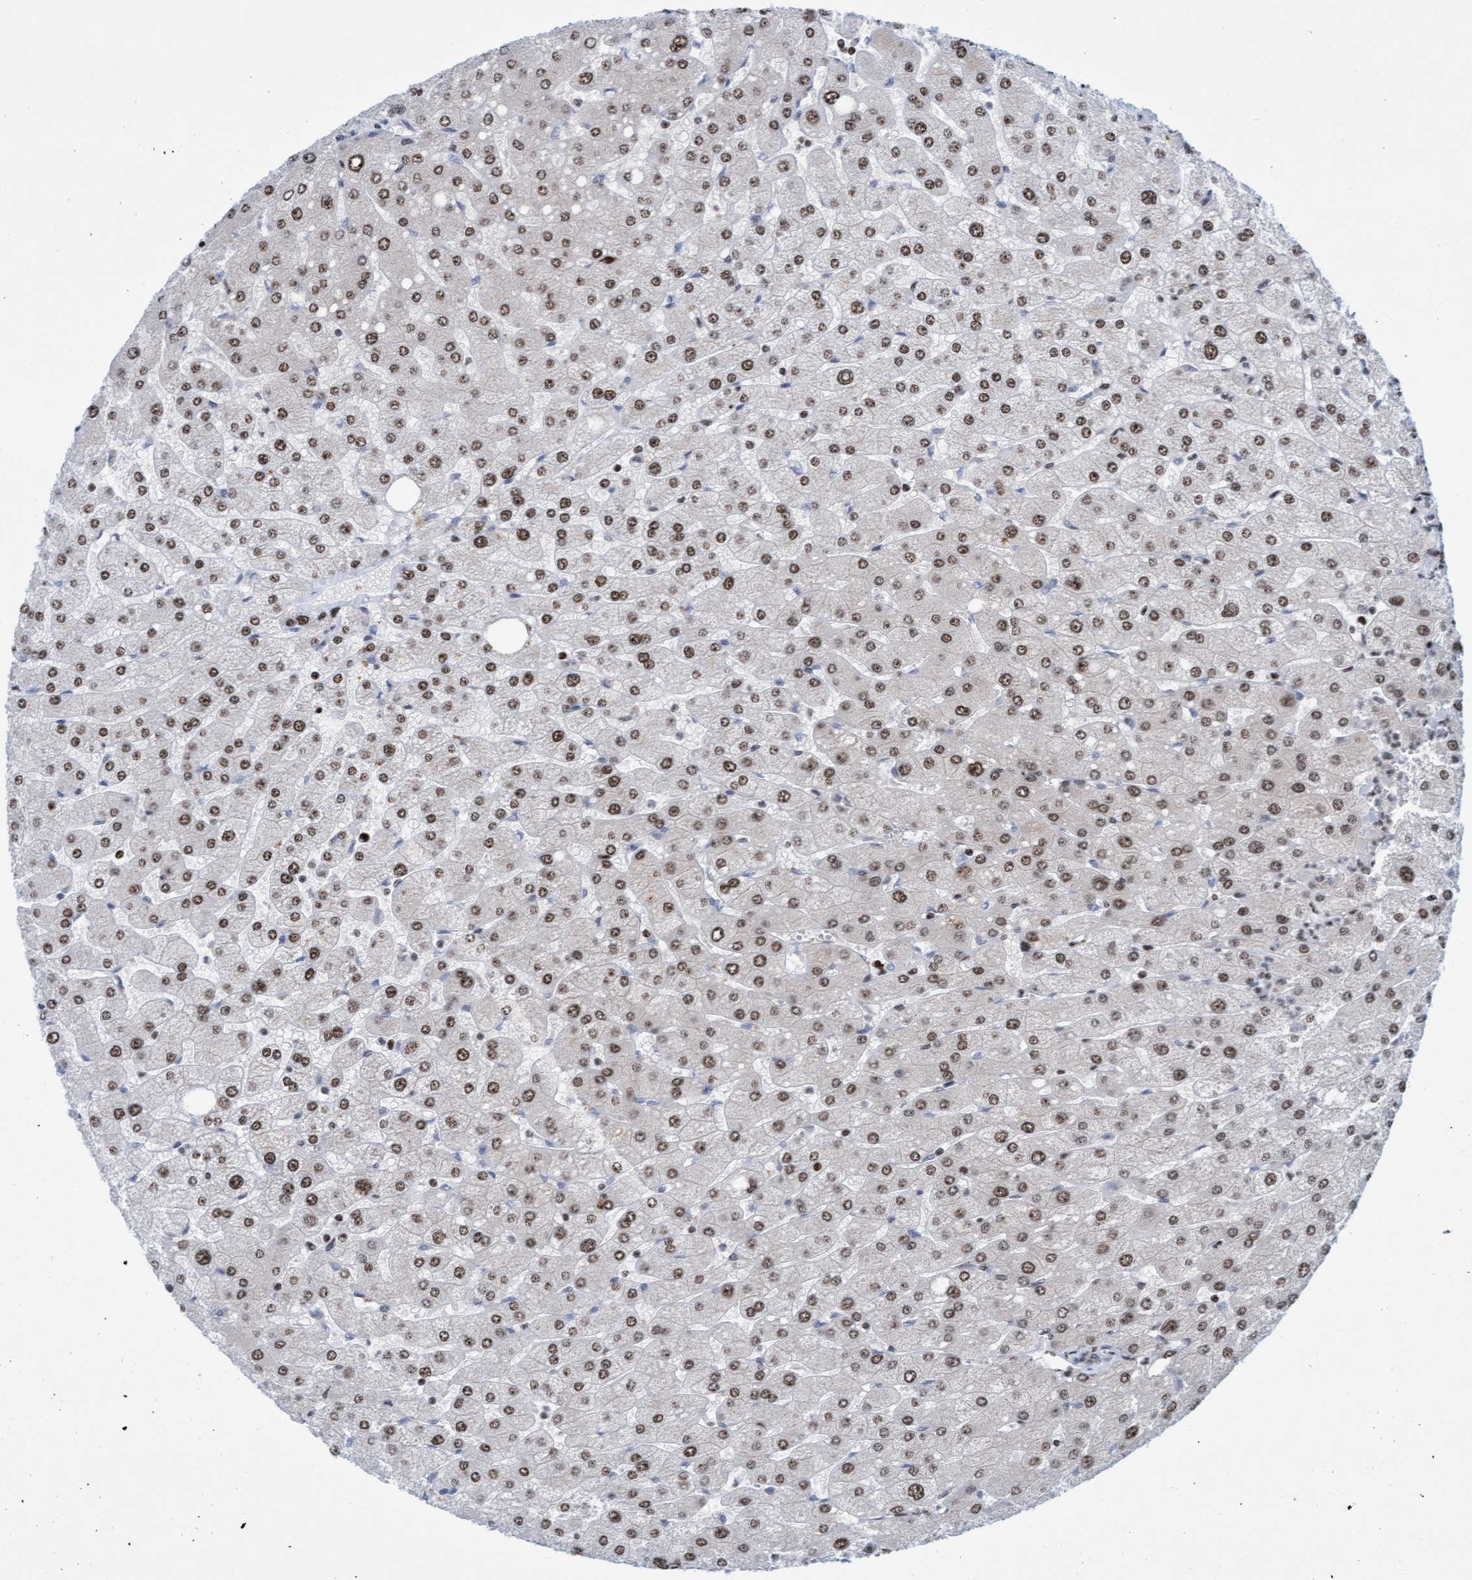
{"staining": {"intensity": "moderate", "quantity": ">75%", "location": "nuclear"}, "tissue": "liver", "cell_type": "Cholangiocytes", "image_type": "normal", "snomed": [{"axis": "morphology", "description": "Normal tissue, NOS"}, {"axis": "topography", "description": "Liver"}], "caption": "A high-resolution micrograph shows immunohistochemistry (IHC) staining of unremarkable liver, which displays moderate nuclear positivity in about >75% of cholangiocytes.", "gene": "GLRX2", "patient": {"sex": "male", "age": 55}}